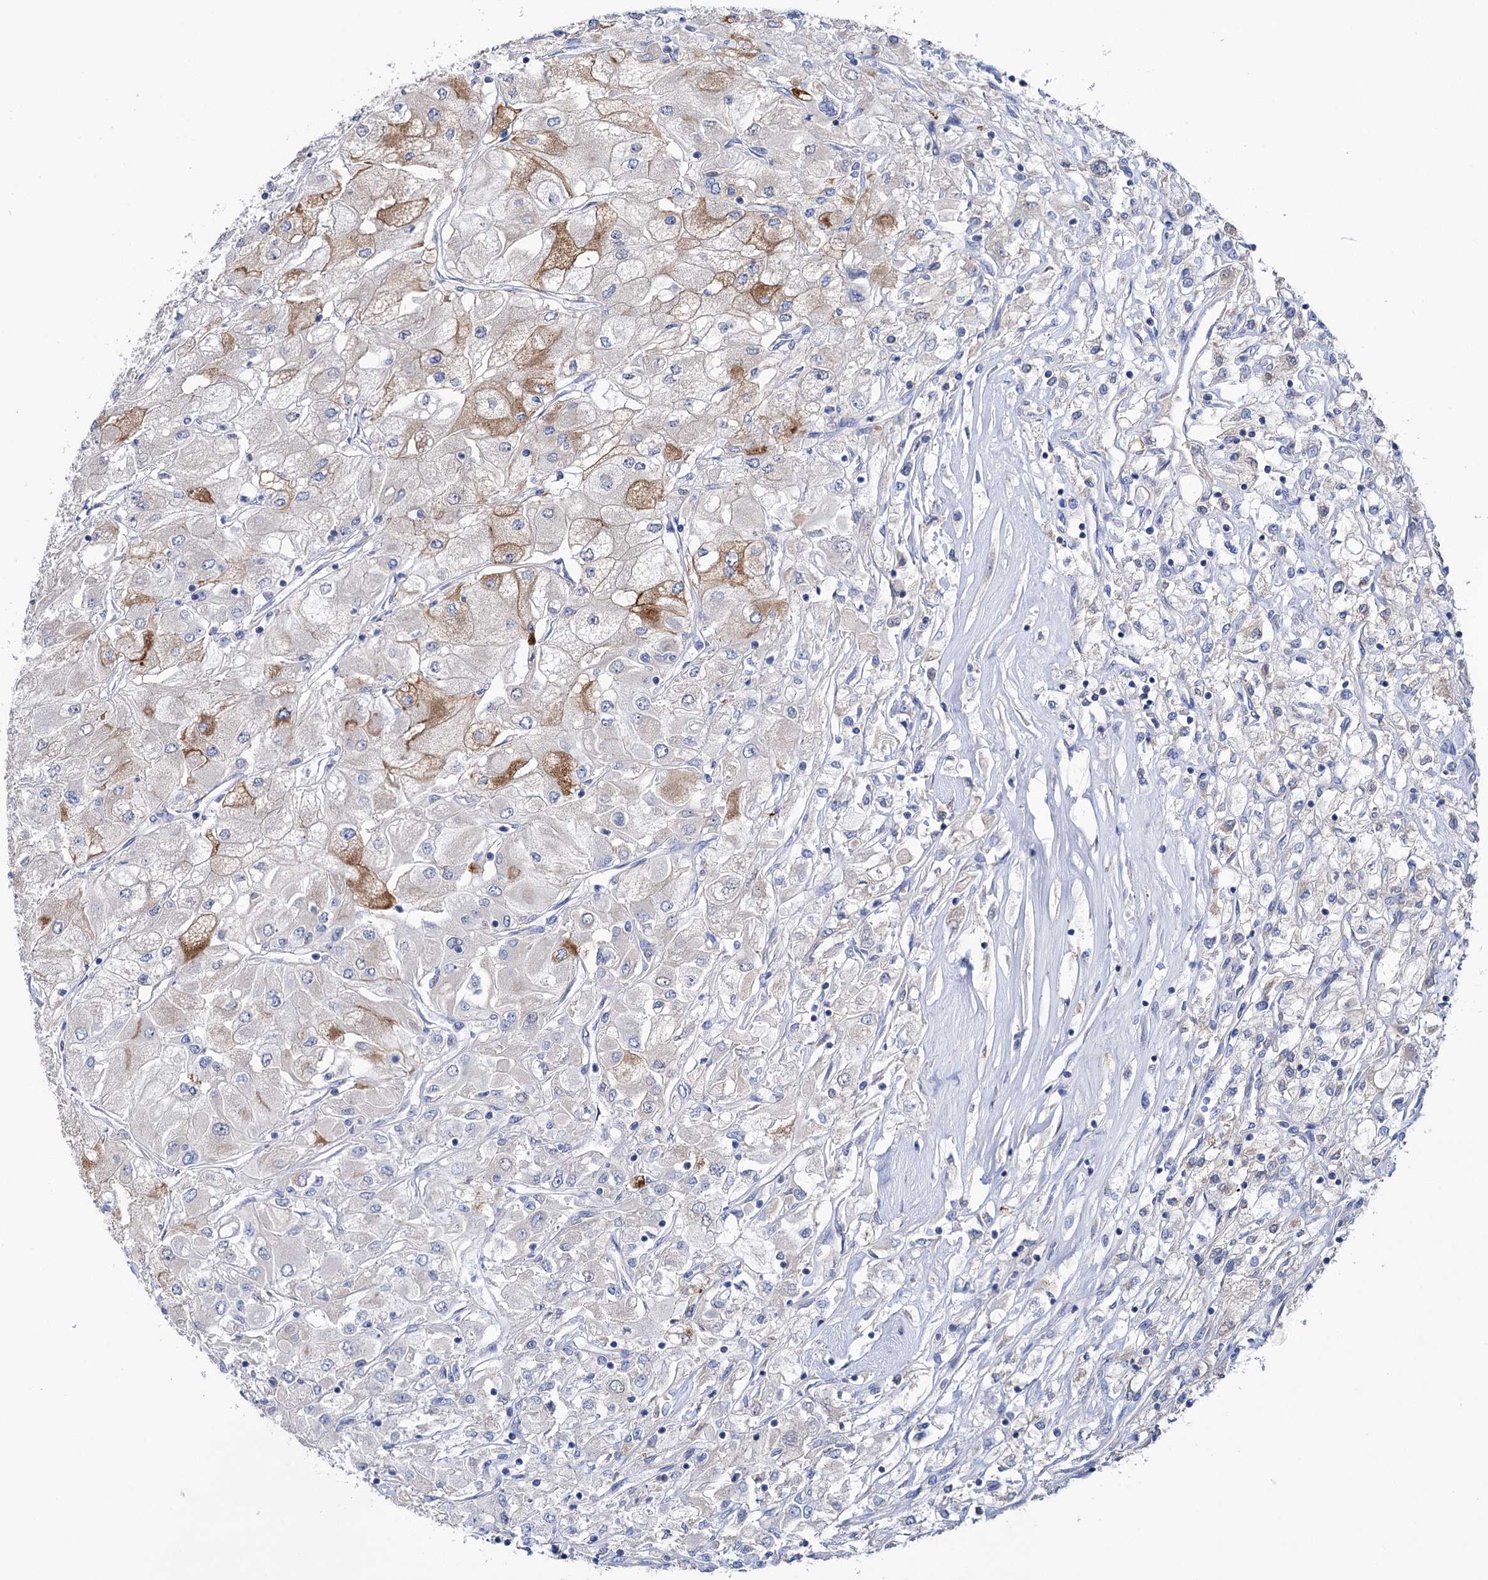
{"staining": {"intensity": "moderate", "quantity": "<25%", "location": "cytoplasmic/membranous"}, "tissue": "renal cancer", "cell_type": "Tumor cells", "image_type": "cancer", "snomed": [{"axis": "morphology", "description": "Adenocarcinoma, NOS"}, {"axis": "topography", "description": "Kidney"}], "caption": "A brown stain highlights moderate cytoplasmic/membranous expression of a protein in adenocarcinoma (renal) tumor cells.", "gene": "BBS4", "patient": {"sex": "male", "age": 80}}